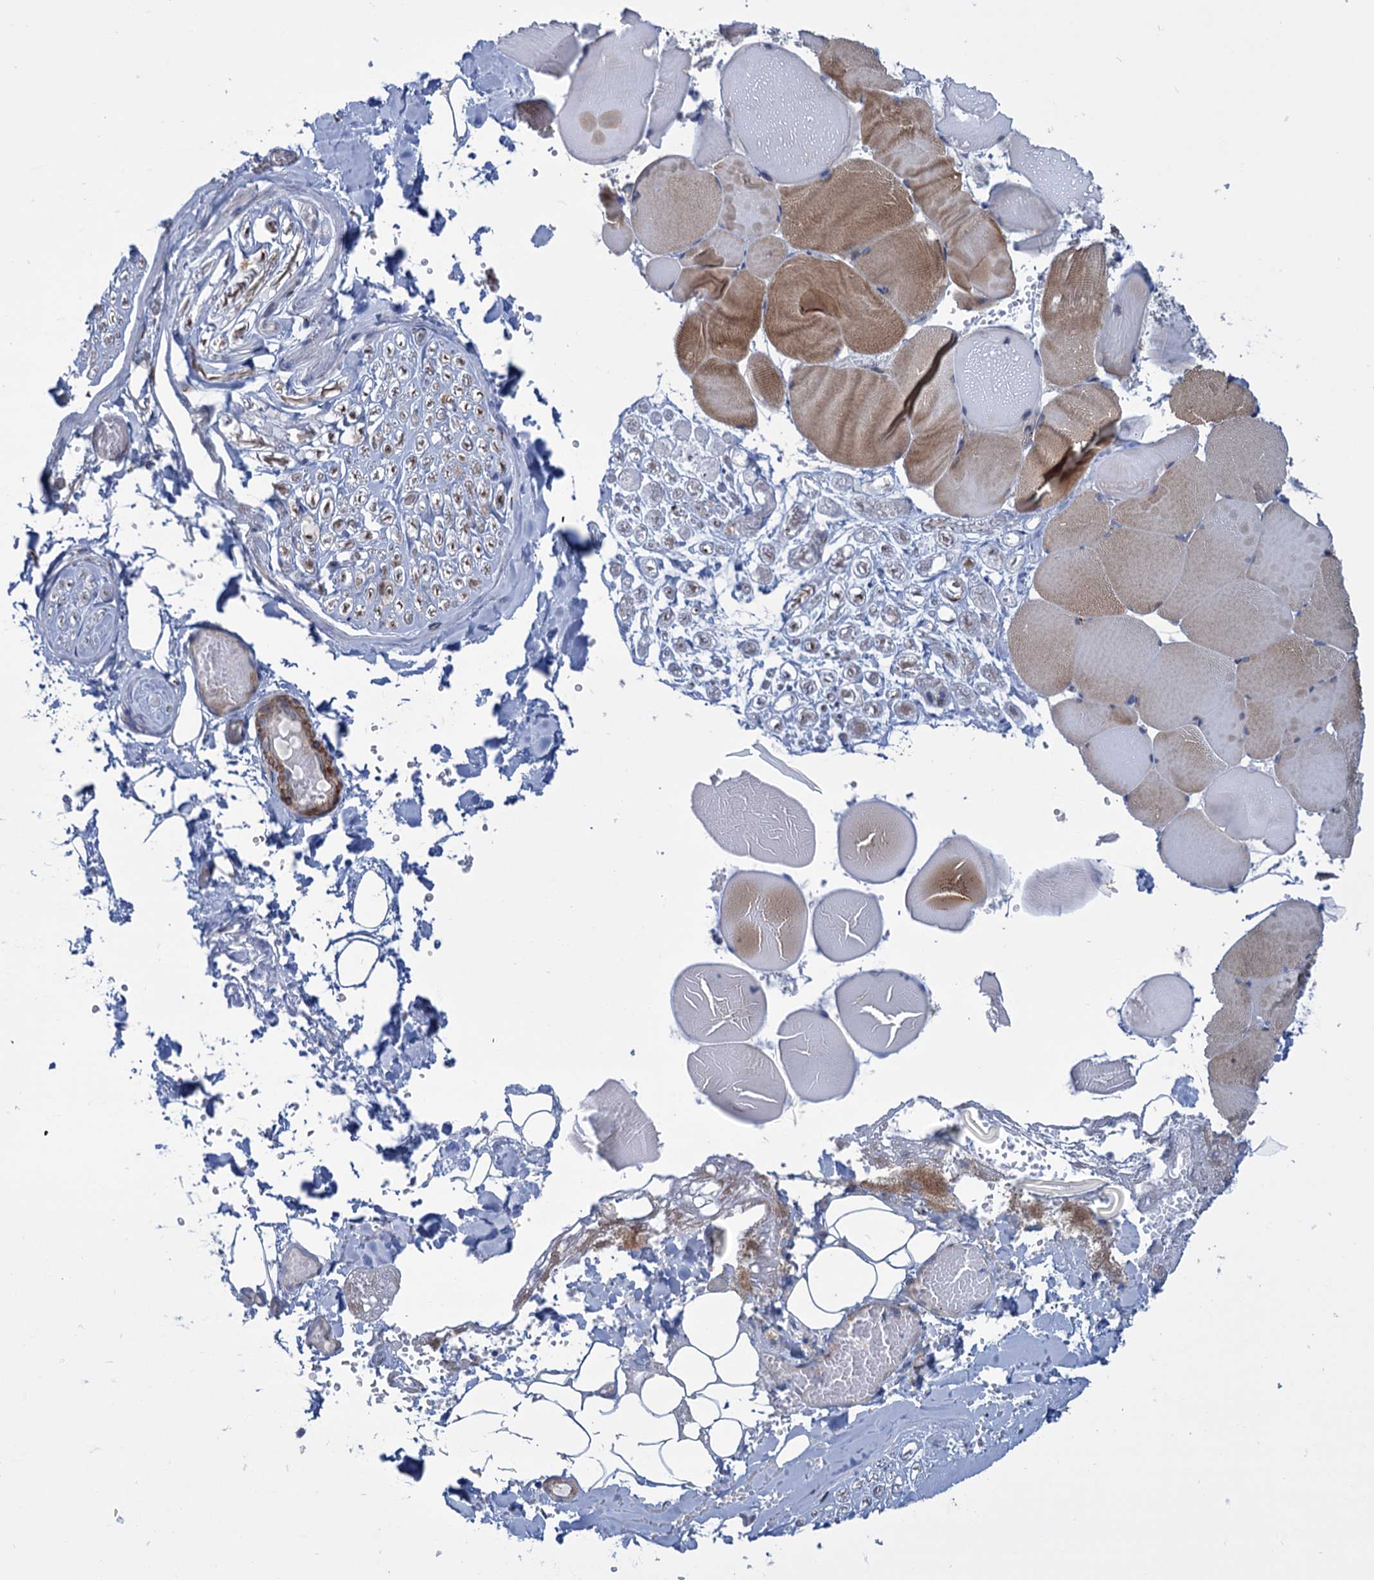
{"staining": {"intensity": "negative", "quantity": "none", "location": "none"}, "tissue": "adipose tissue", "cell_type": "Adipocytes", "image_type": "normal", "snomed": [{"axis": "morphology", "description": "Normal tissue, NOS"}, {"axis": "topography", "description": "Skeletal muscle"}, {"axis": "topography", "description": "Peripheral nerve tissue"}], "caption": "DAB (3,3'-diaminobenzidine) immunohistochemical staining of normal adipose tissue shows no significant positivity in adipocytes.", "gene": "ELP4", "patient": {"sex": "female", "age": 55}}